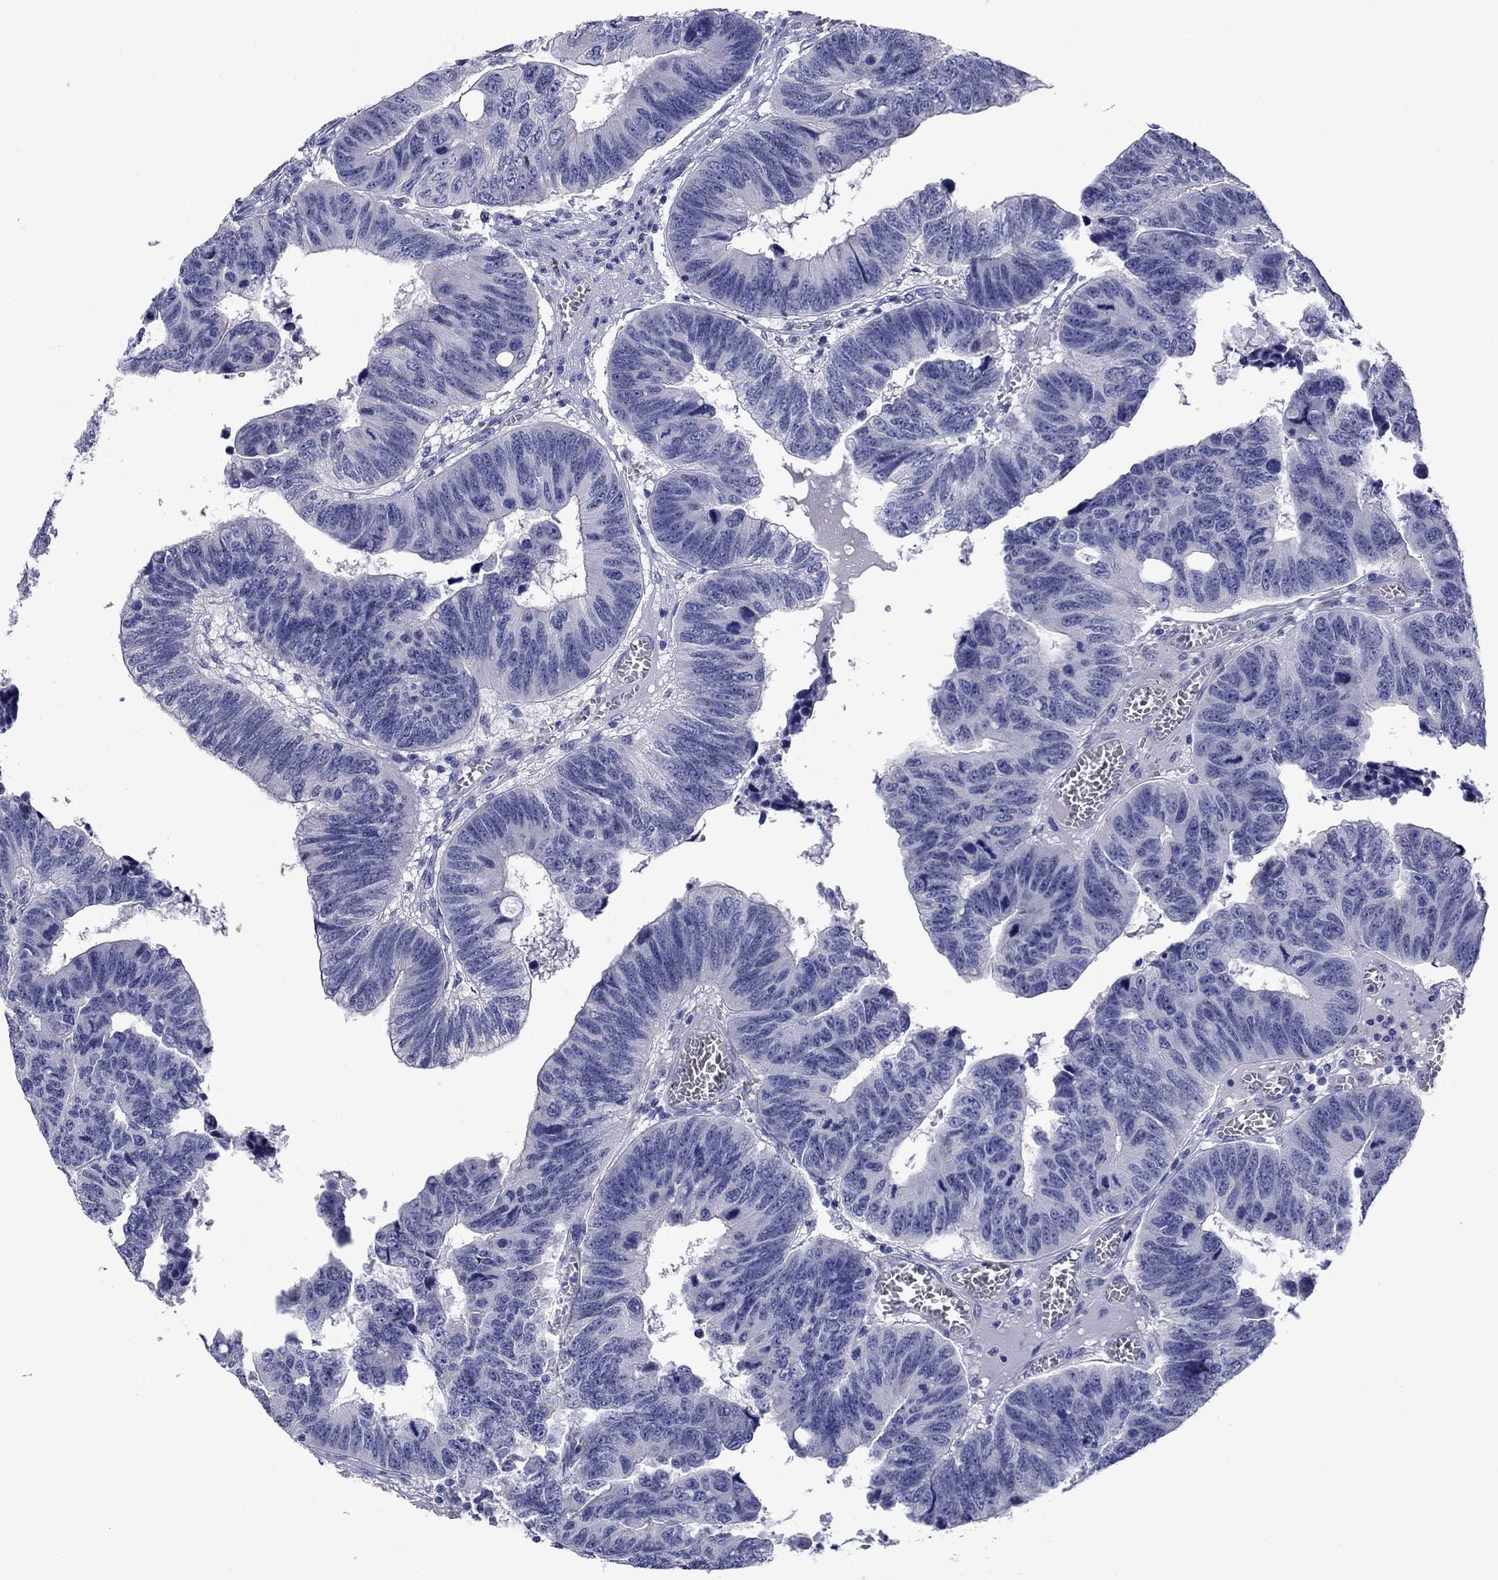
{"staining": {"intensity": "negative", "quantity": "none", "location": "none"}, "tissue": "colorectal cancer", "cell_type": "Tumor cells", "image_type": "cancer", "snomed": [{"axis": "morphology", "description": "Adenocarcinoma, NOS"}, {"axis": "topography", "description": "Appendix"}, {"axis": "topography", "description": "Colon"}, {"axis": "topography", "description": "Cecum"}, {"axis": "topography", "description": "Colon asc"}], "caption": "Image shows no significant protein positivity in tumor cells of adenocarcinoma (colorectal).", "gene": "PRKCG", "patient": {"sex": "female", "age": 85}}